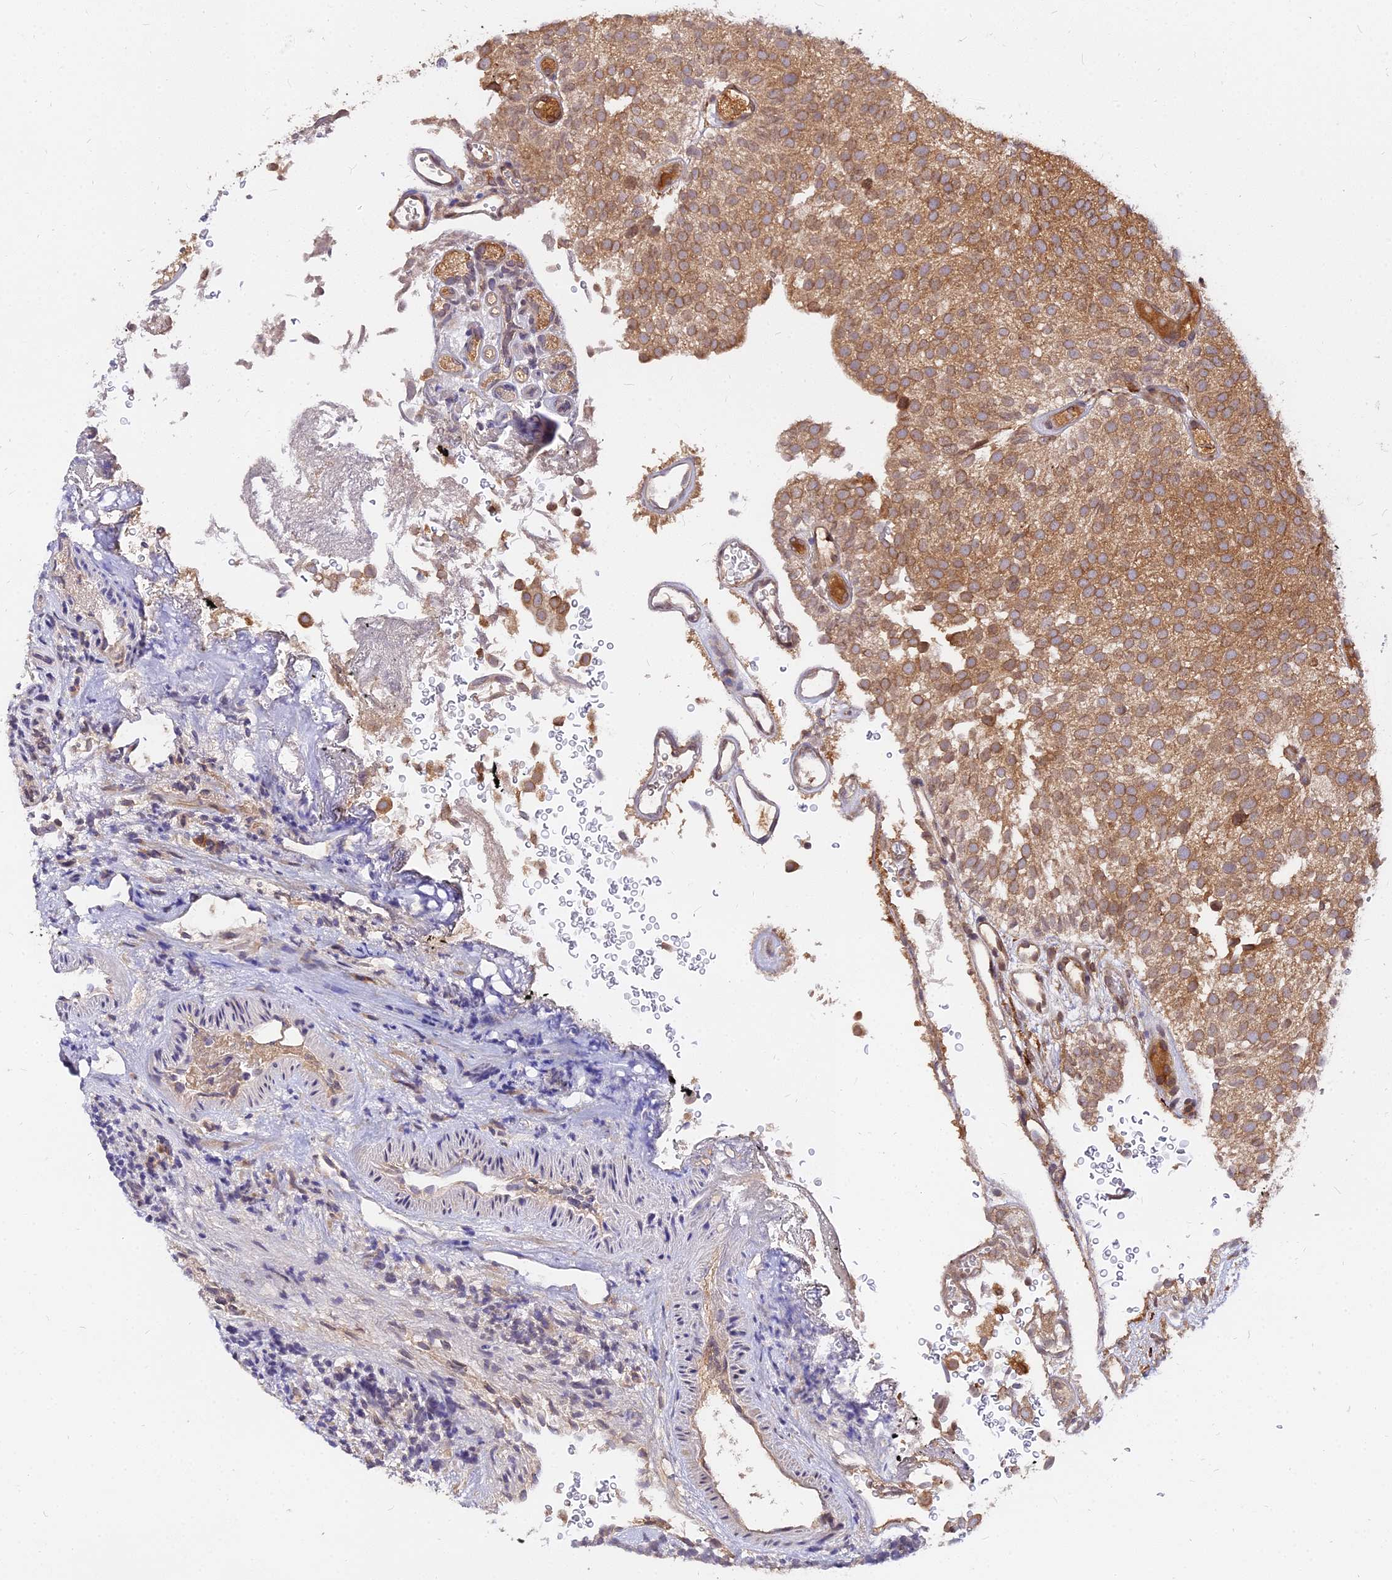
{"staining": {"intensity": "moderate", "quantity": ">75%", "location": "cytoplasmic/membranous"}, "tissue": "urothelial cancer", "cell_type": "Tumor cells", "image_type": "cancer", "snomed": [{"axis": "morphology", "description": "Urothelial carcinoma, Low grade"}, {"axis": "topography", "description": "Urinary bladder"}], "caption": "Immunohistochemical staining of human urothelial carcinoma (low-grade) shows moderate cytoplasmic/membranous protein positivity in approximately >75% of tumor cells.", "gene": "PDE4D", "patient": {"sex": "male", "age": 78}}